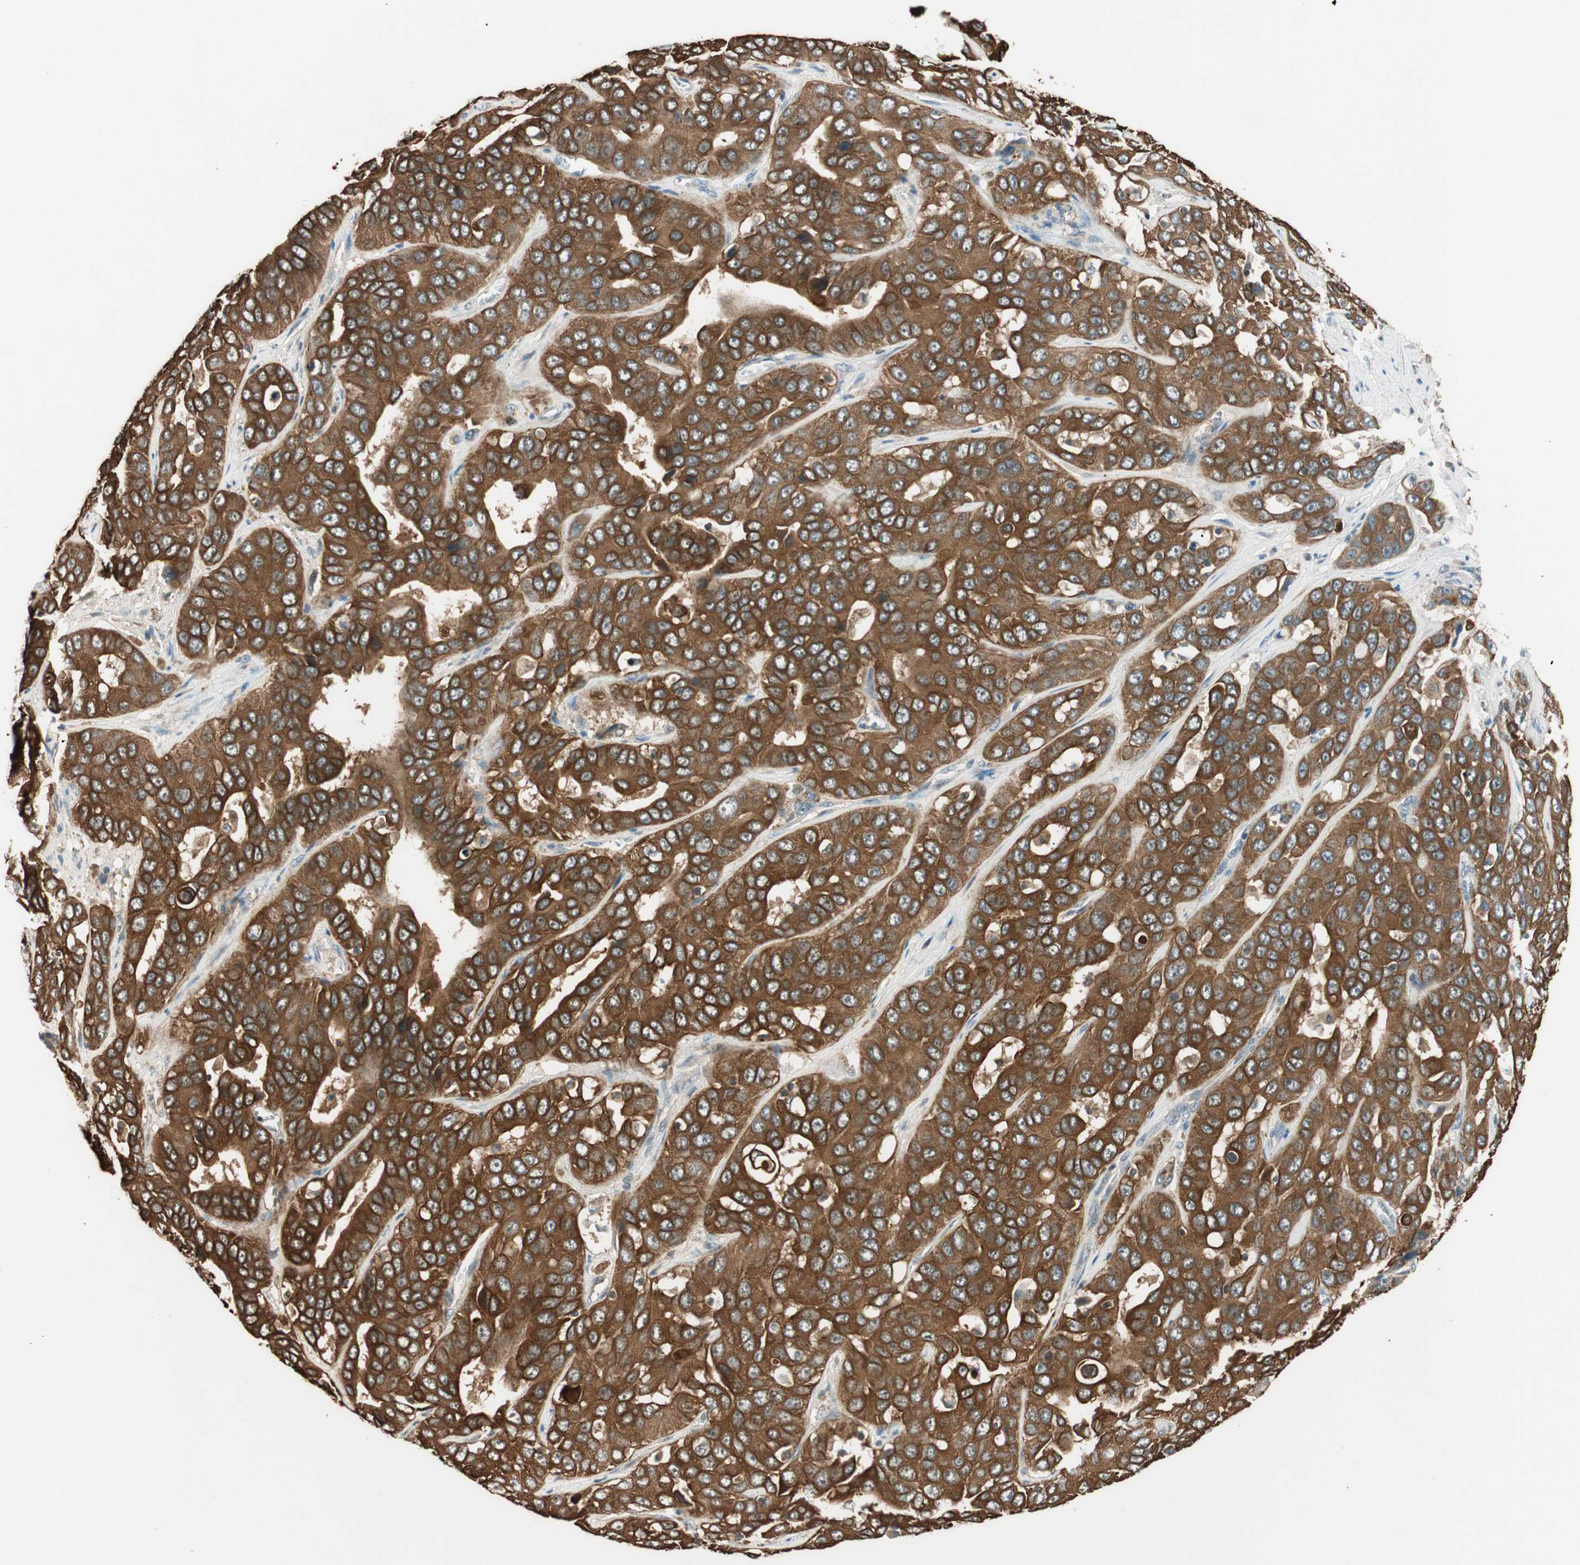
{"staining": {"intensity": "strong", "quantity": ">75%", "location": "cytoplasmic/membranous"}, "tissue": "liver cancer", "cell_type": "Tumor cells", "image_type": "cancer", "snomed": [{"axis": "morphology", "description": "Cholangiocarcinoma"}, {"axis": "topography", "description": "Liver"}], "caption": "Immunohistochemical staining of liver cholangiocarcinoma reveals strong cytoplasmic/membranous protein positivity in about >75% of tumor cells.", "gene": "TRIM21", "patient": {"sex": "female", "age": 52}}